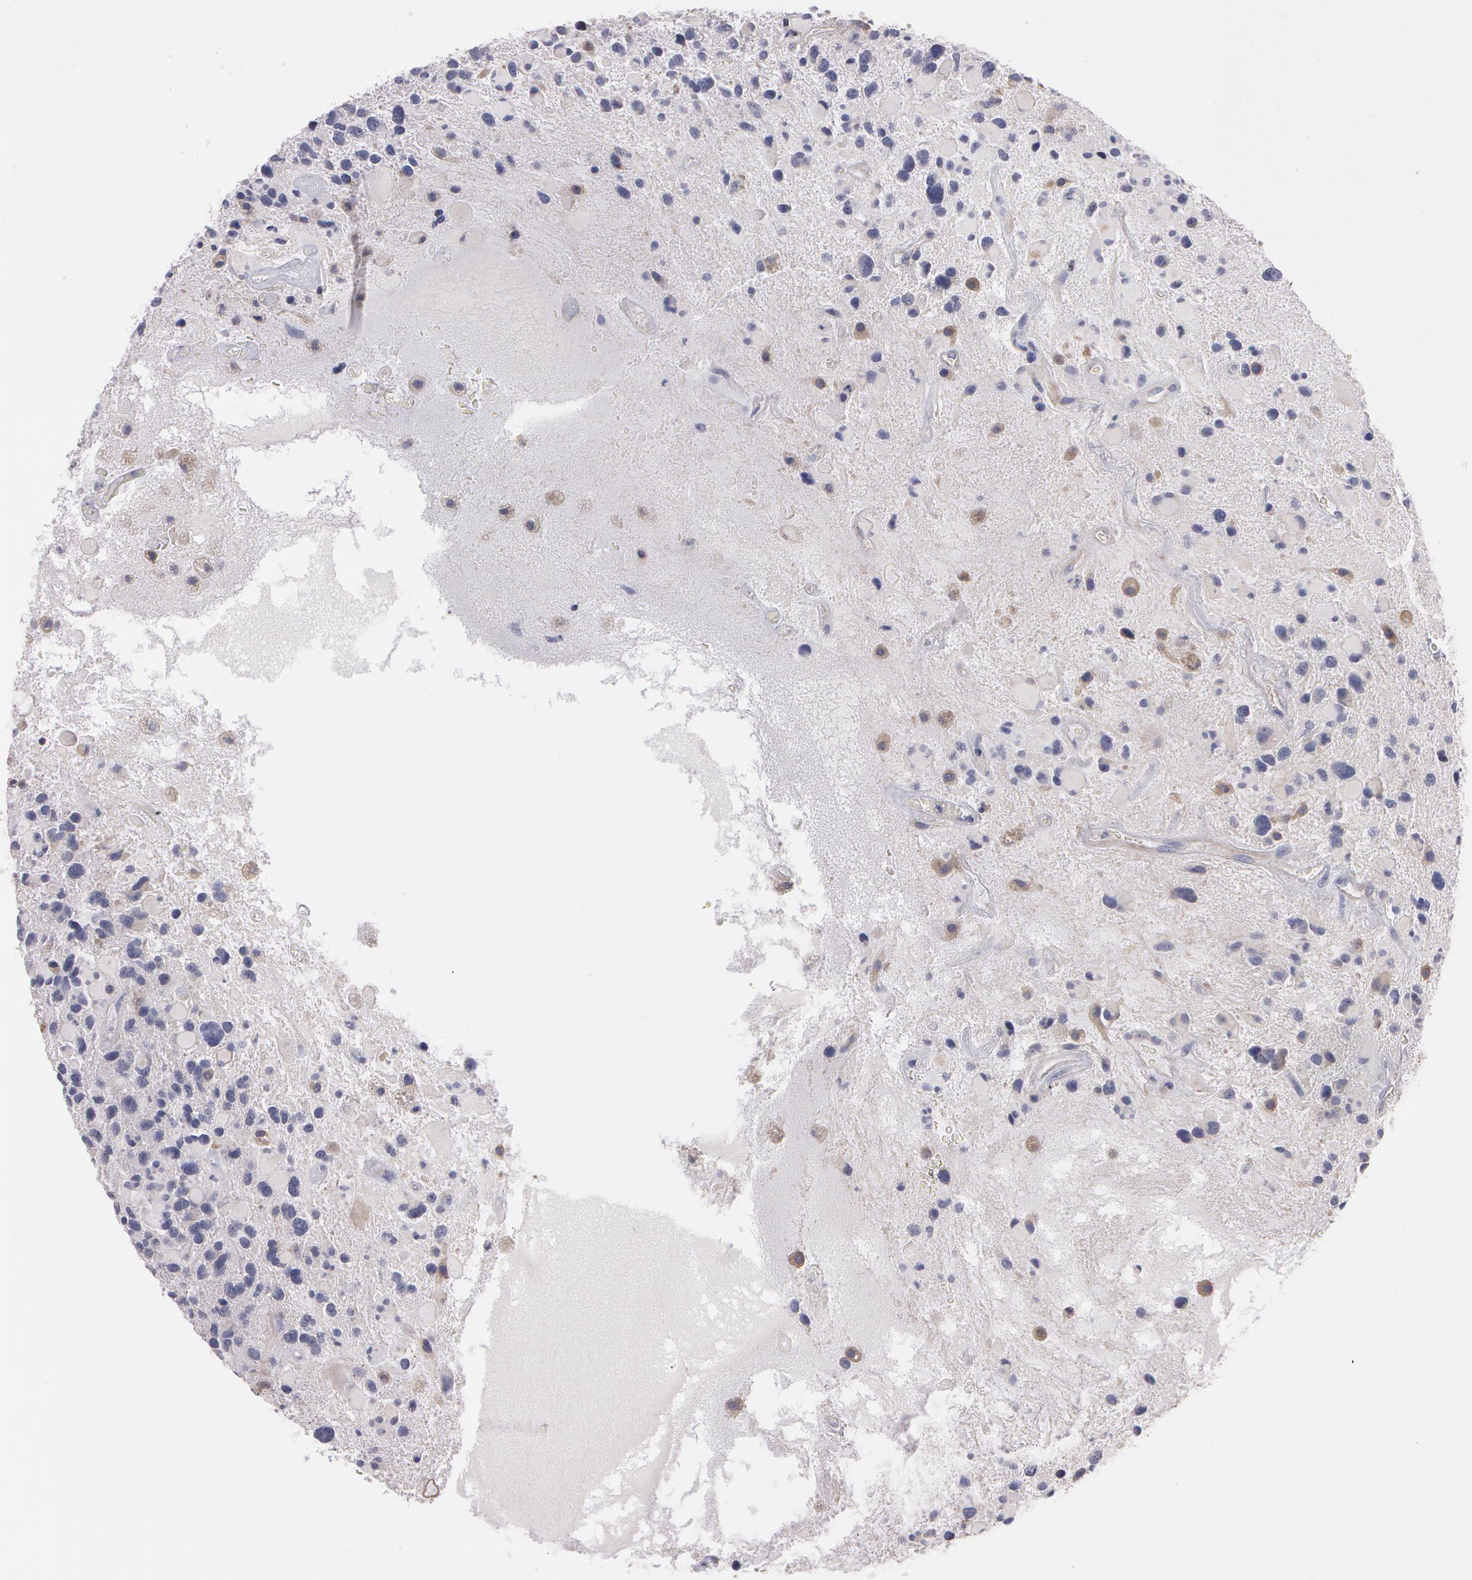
{"staining": {"intensity": "weak", "quantity": "25%-75%", "location": "cytoplasmic/membranous"}, "tissue": "glioma", "cell_type": "Tumor cells", "image_type": "cancer", "snomed": [{"axis": "morphology", "description": "Glioma, malignant, High grade"}, {"axis": "topography", "description": "Brain"}], "caption": "IHC of human glioma reveals low levels of weak cytoplasmic/membranous staining in about 25%-75% of tumor cells.", "gene": "NEK9", "patient": {"sex": "female", "age": 37}}